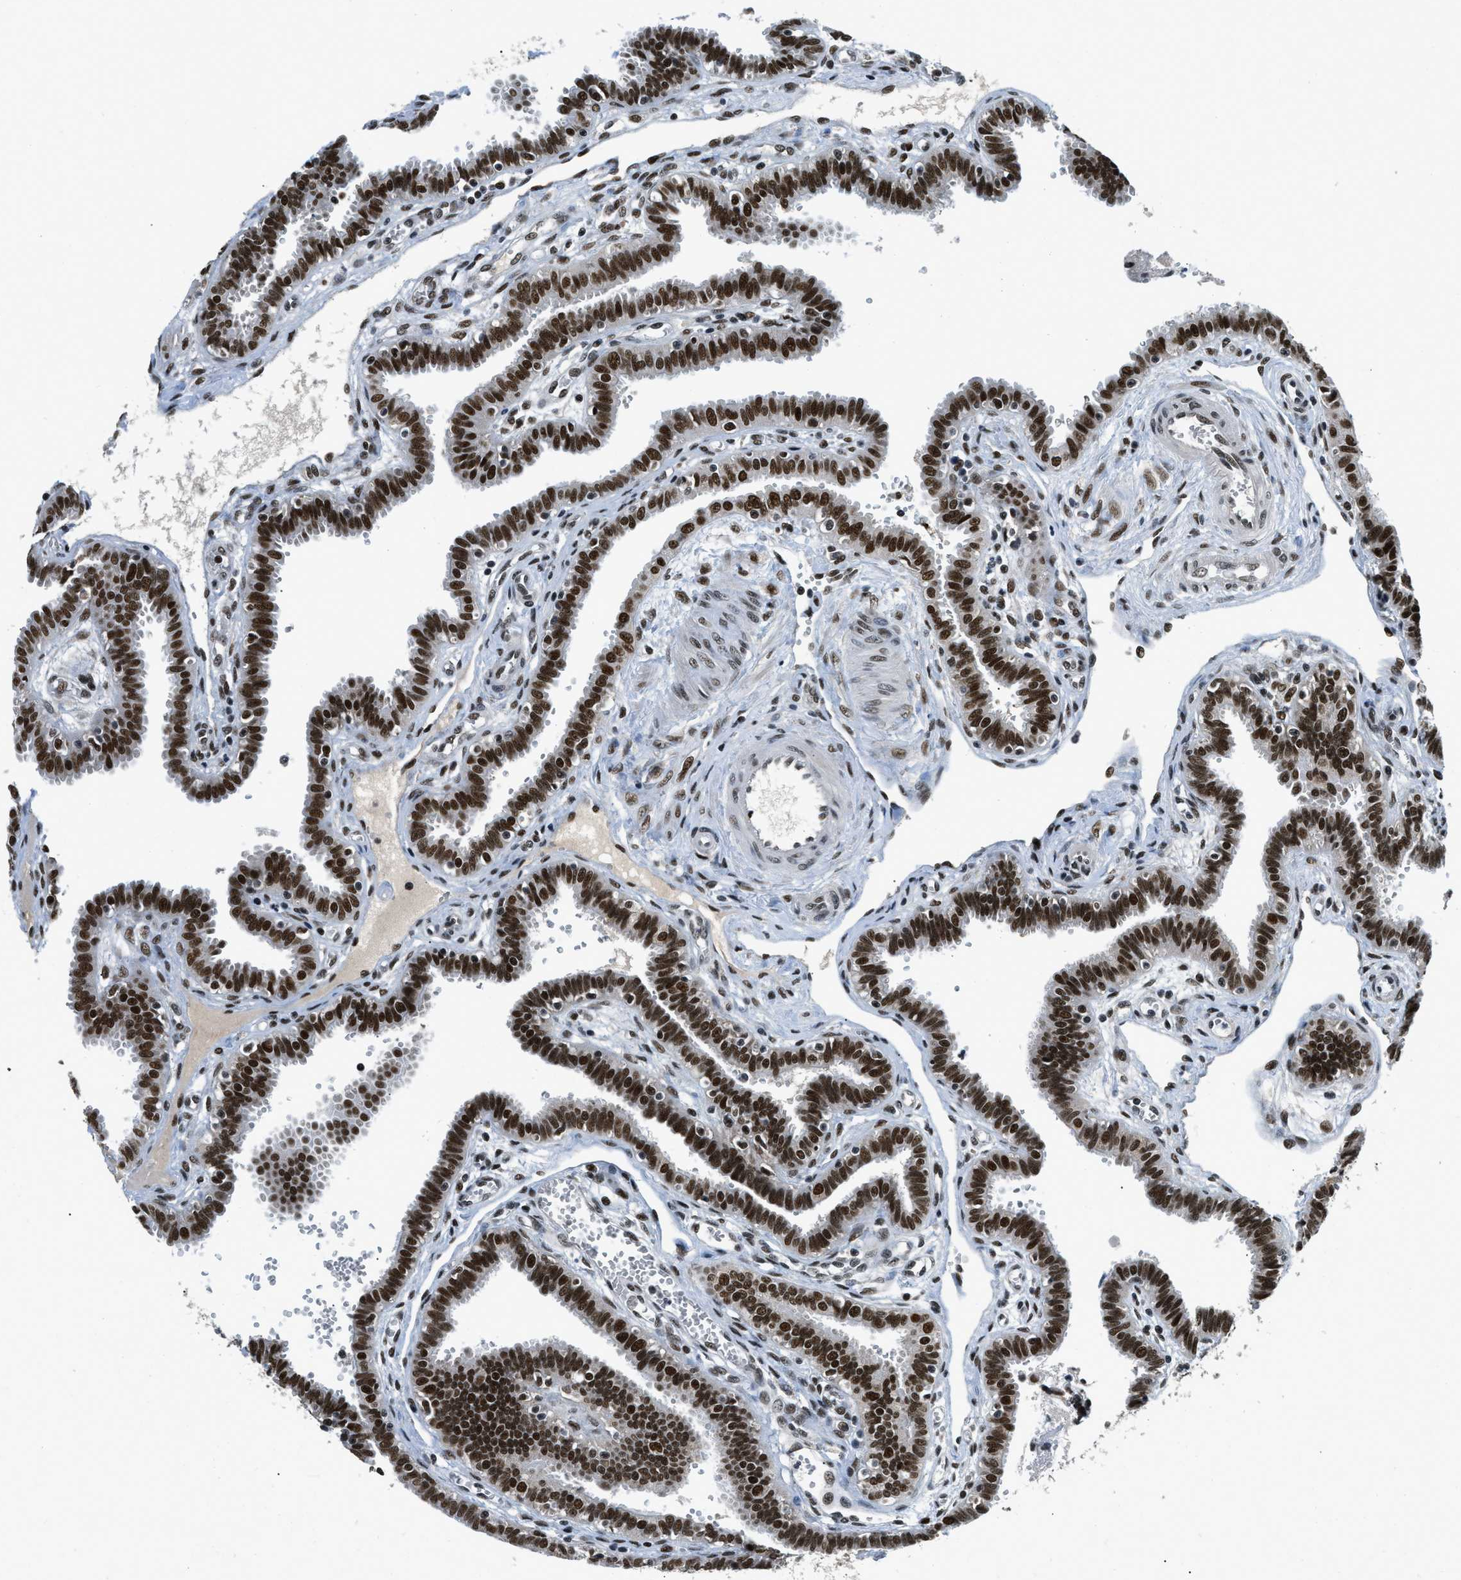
{"staining": {"intensity": "strong", "quantity": ">75%", "location": "nuclear"}, "tissue": "fallopian tube", "cell_type": "Glandular cells", "image_type": "normal", "snomed": [{"axis": "morphology", "description": "Normal tissue, NOS"}, {"axis": "topography", "description": "Fallopian tube"}], "caption": "Immunohistochemistry (DAB (3,3'-diaminobenzidine)) staining of benign fallopian tube displays strong nuclear protein staining in approximately >75% of glandular cells. (brown staining indicates protein expression, while blue staining denotes nuclei).", "gene": "KDM3B", "patient": {"sex": "female", "age": 32}}